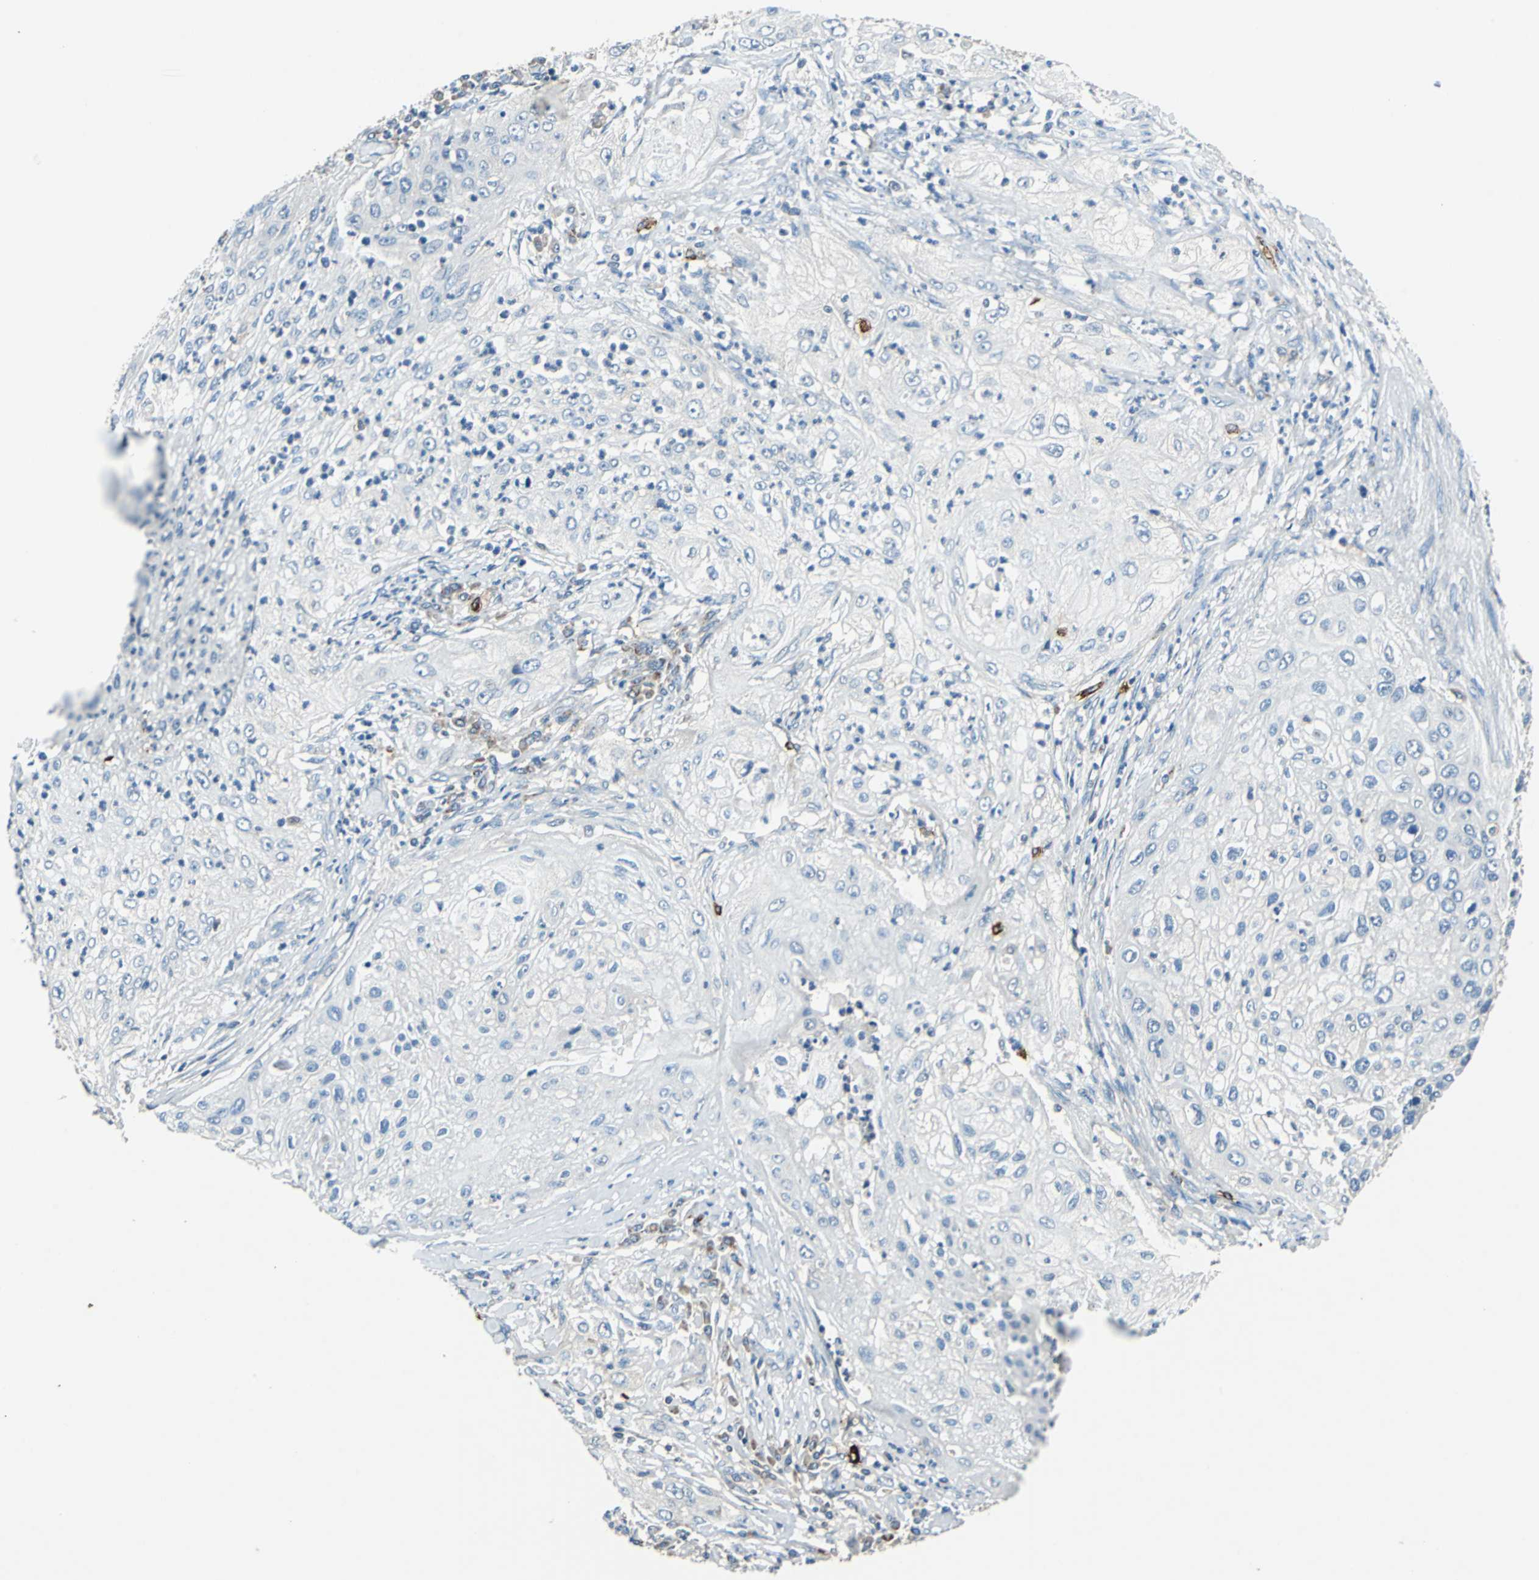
{"staining": {"intensity": "negative", "quantity": "none", "location": "none"}, "tissue": "lung cancer", "cell_type": "Tumor cells", "image_type": "cancer", "snomed": [{"axis": "morphology", "description": "Inflammation, NOS"}, {"axis": "morphology", "description": "Squamous cell carcinoma, NOS"}, {"axis": "topography", "description": "Lymph node"}, {"axis": "topography", "description": "Soft tissue"}, {"axis": "topography", "description": "Lung"}], "caption": "This is a photomicrograph of immunohistochemistry staining of lung cancer (squamous cell carcinoma), which shows no positivity in tumor cells. (Brightfield microscopy of DAB (3,3'-diaminobenzidine) immunohistochemistry at high magnification).", "gene": "SLC19A2", "patient": {"sex": "male", "age": 66}}